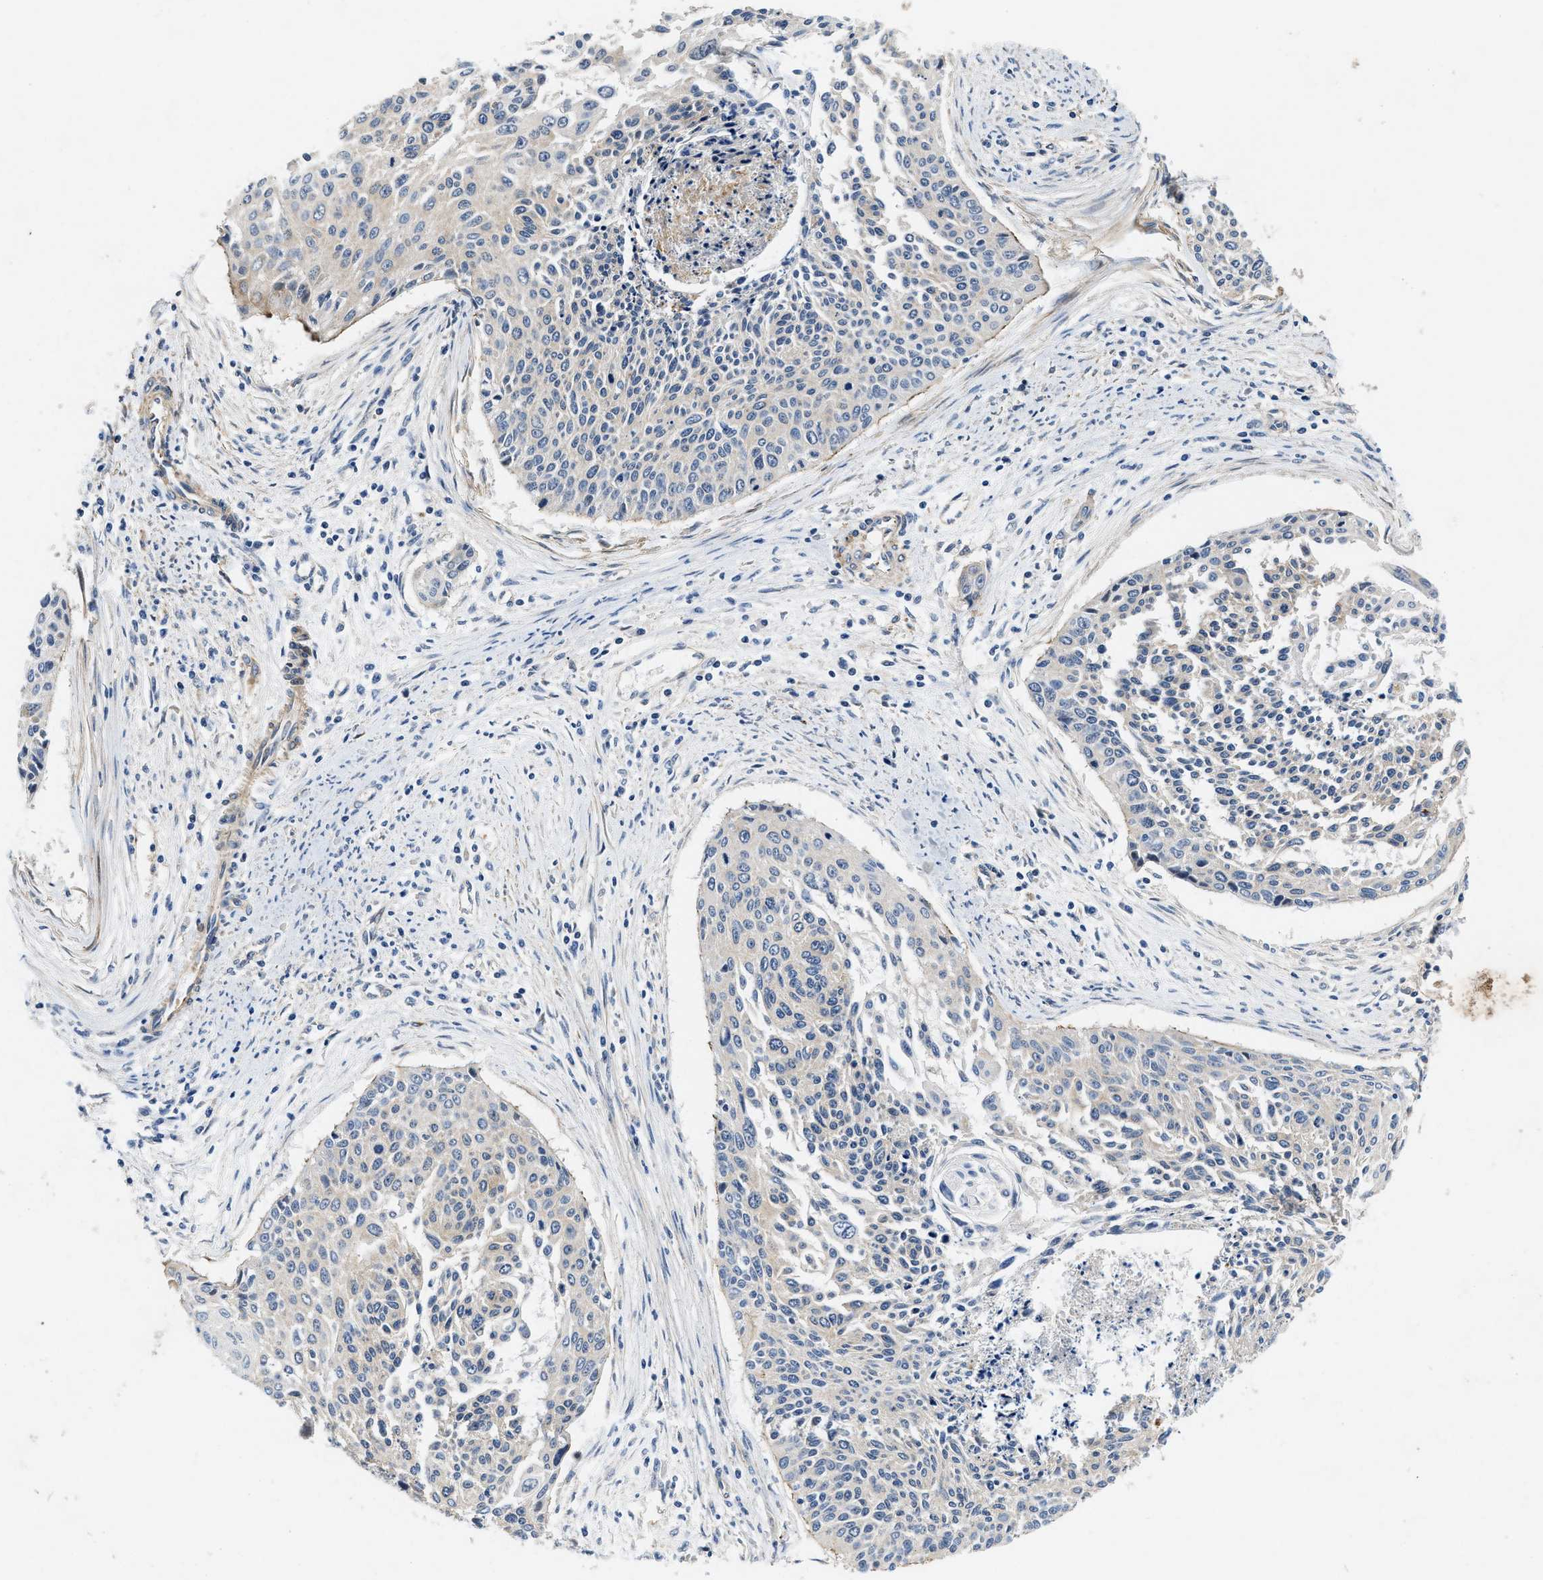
{"staining": {"intensity": "weak", "quantity": "<25%", "location": "cytoplasmic/membranous"}, "tissue": "cervical cancer", "cell_type": "Tumor cells", "image_type": "cancer", "snomed": [{"axis": "morphology", "description": "Squamous cell carcinoma, NOS"}, {"axis": "topography", "description": "Cervix"}], "caption": "A high-resolution histopathology image shows immunohistochemistry (IHC) staining of cervical cancer, which reveals no significant staining in tumor cells.", "gene": "ZNF599", "patient": {"sex": "female", "age": 55}}